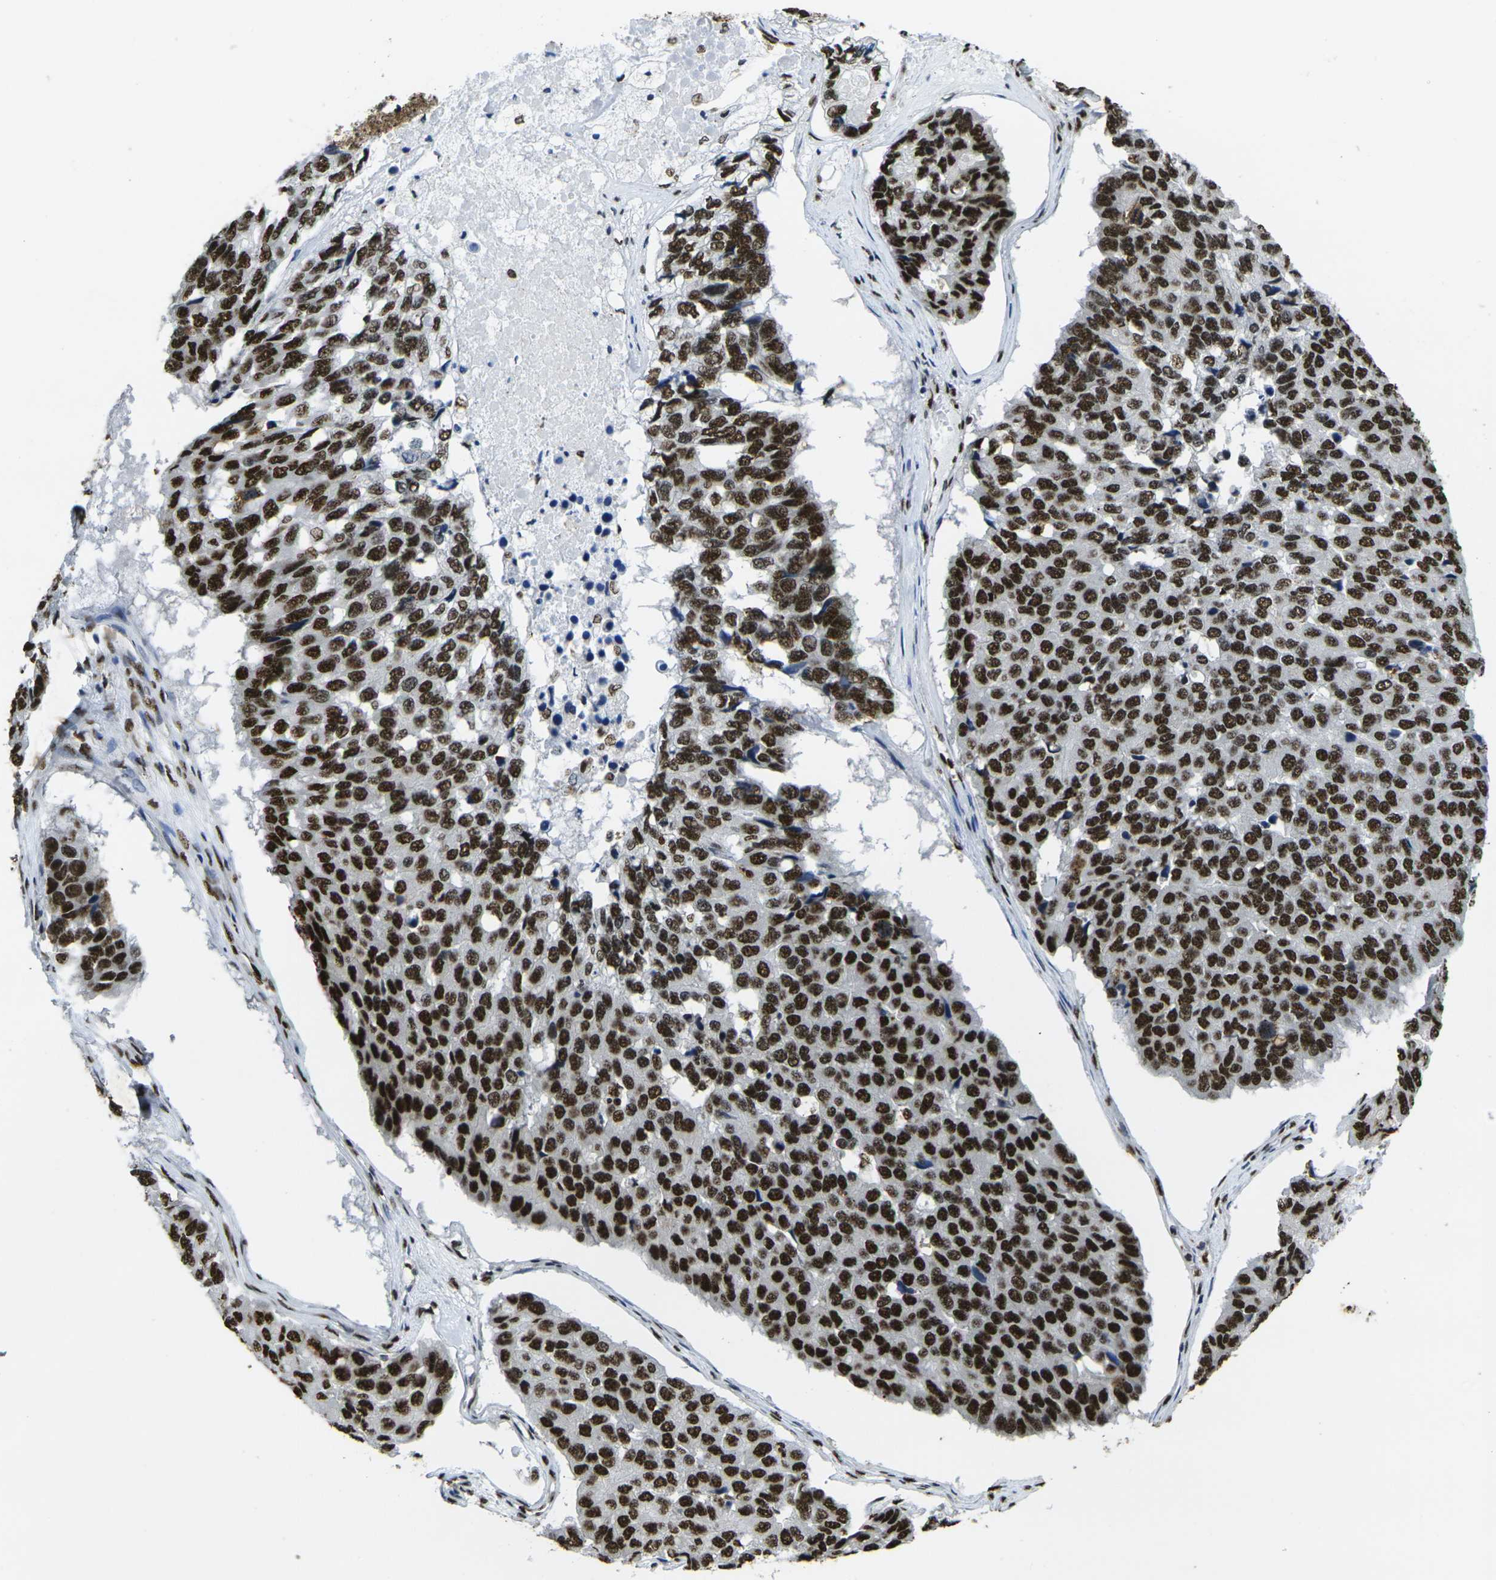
{"staining": {"intensity": "strong", "quantity": ">75%", "location": "nuclear"}, "tissue": "pancreatic cancer", "cell_type": "Tumor cells", "image_type": "cancer", "snomed": [{"axis": "morphology", "description": "Adenocarcinoma, NOS"}, {"axis": "topography", "description": "Pancreas"}], "caption": "An image of pancreatic cancer stained for a protein shows strong nuclear brown staining in tumor cells. (IHC, brightfield microscopy, high magnification).", "gene": "SMARCC1", "patient": {"sex": "male", "age": 50}}